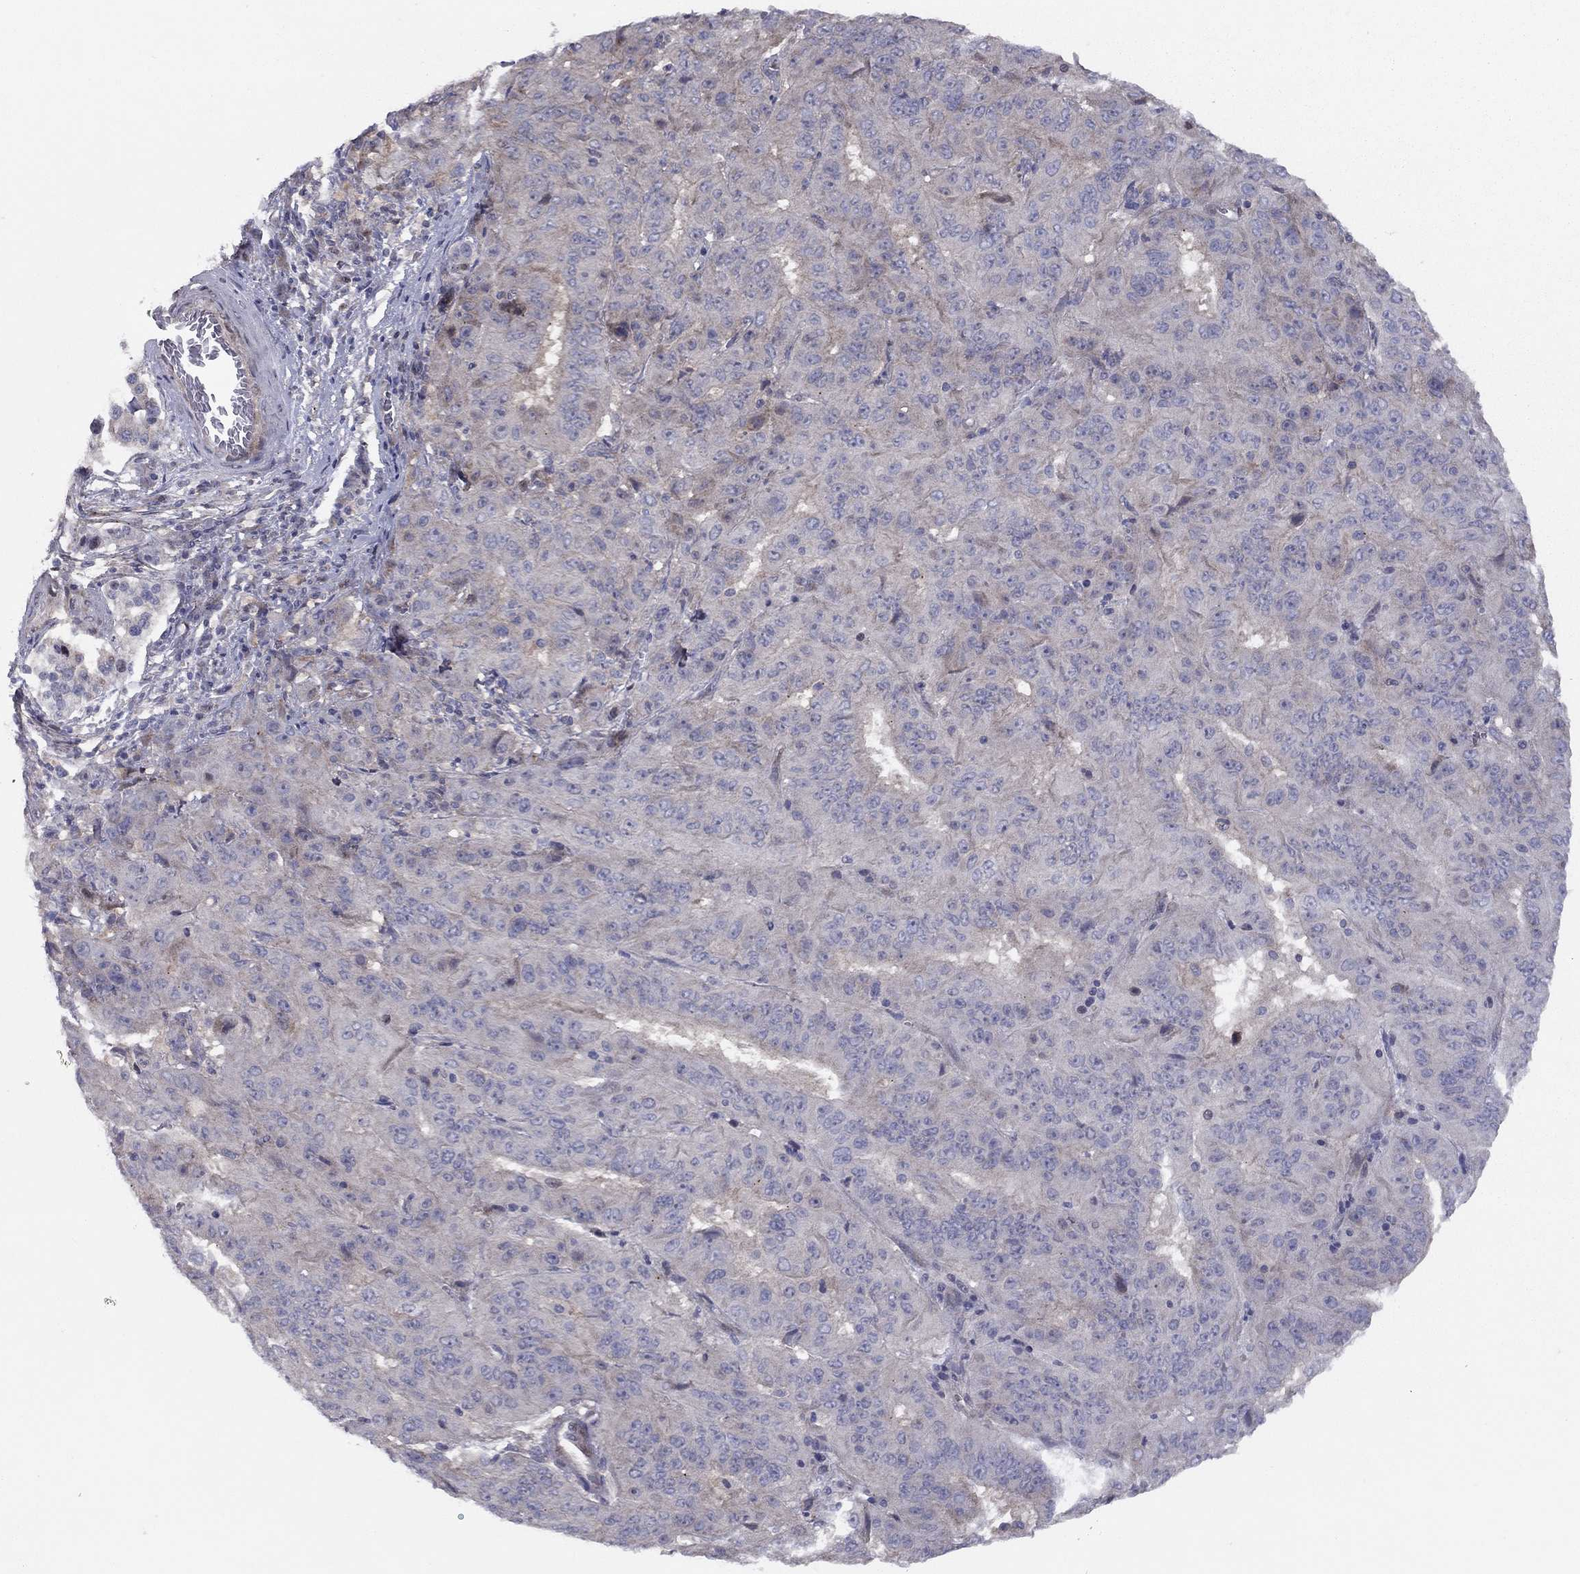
{"staining": {"intensity": "negative", "quantity": "none", "location": "none"}, "tissue": "pancreatic cancer", "cell_type": "Tumor cells", "image_type": "cancer", "snomed": [{"axis": "morphology", "description": "Adenocarcinoma, NOS"}, {"axis": "topography", "description": "Pancreas"}], "caption": "A histopathology image of human pancreatic cancer is negative for staining in tumor cells.", "gene": "DUSP7", "patient": {"sex": "male", "age": 63}}